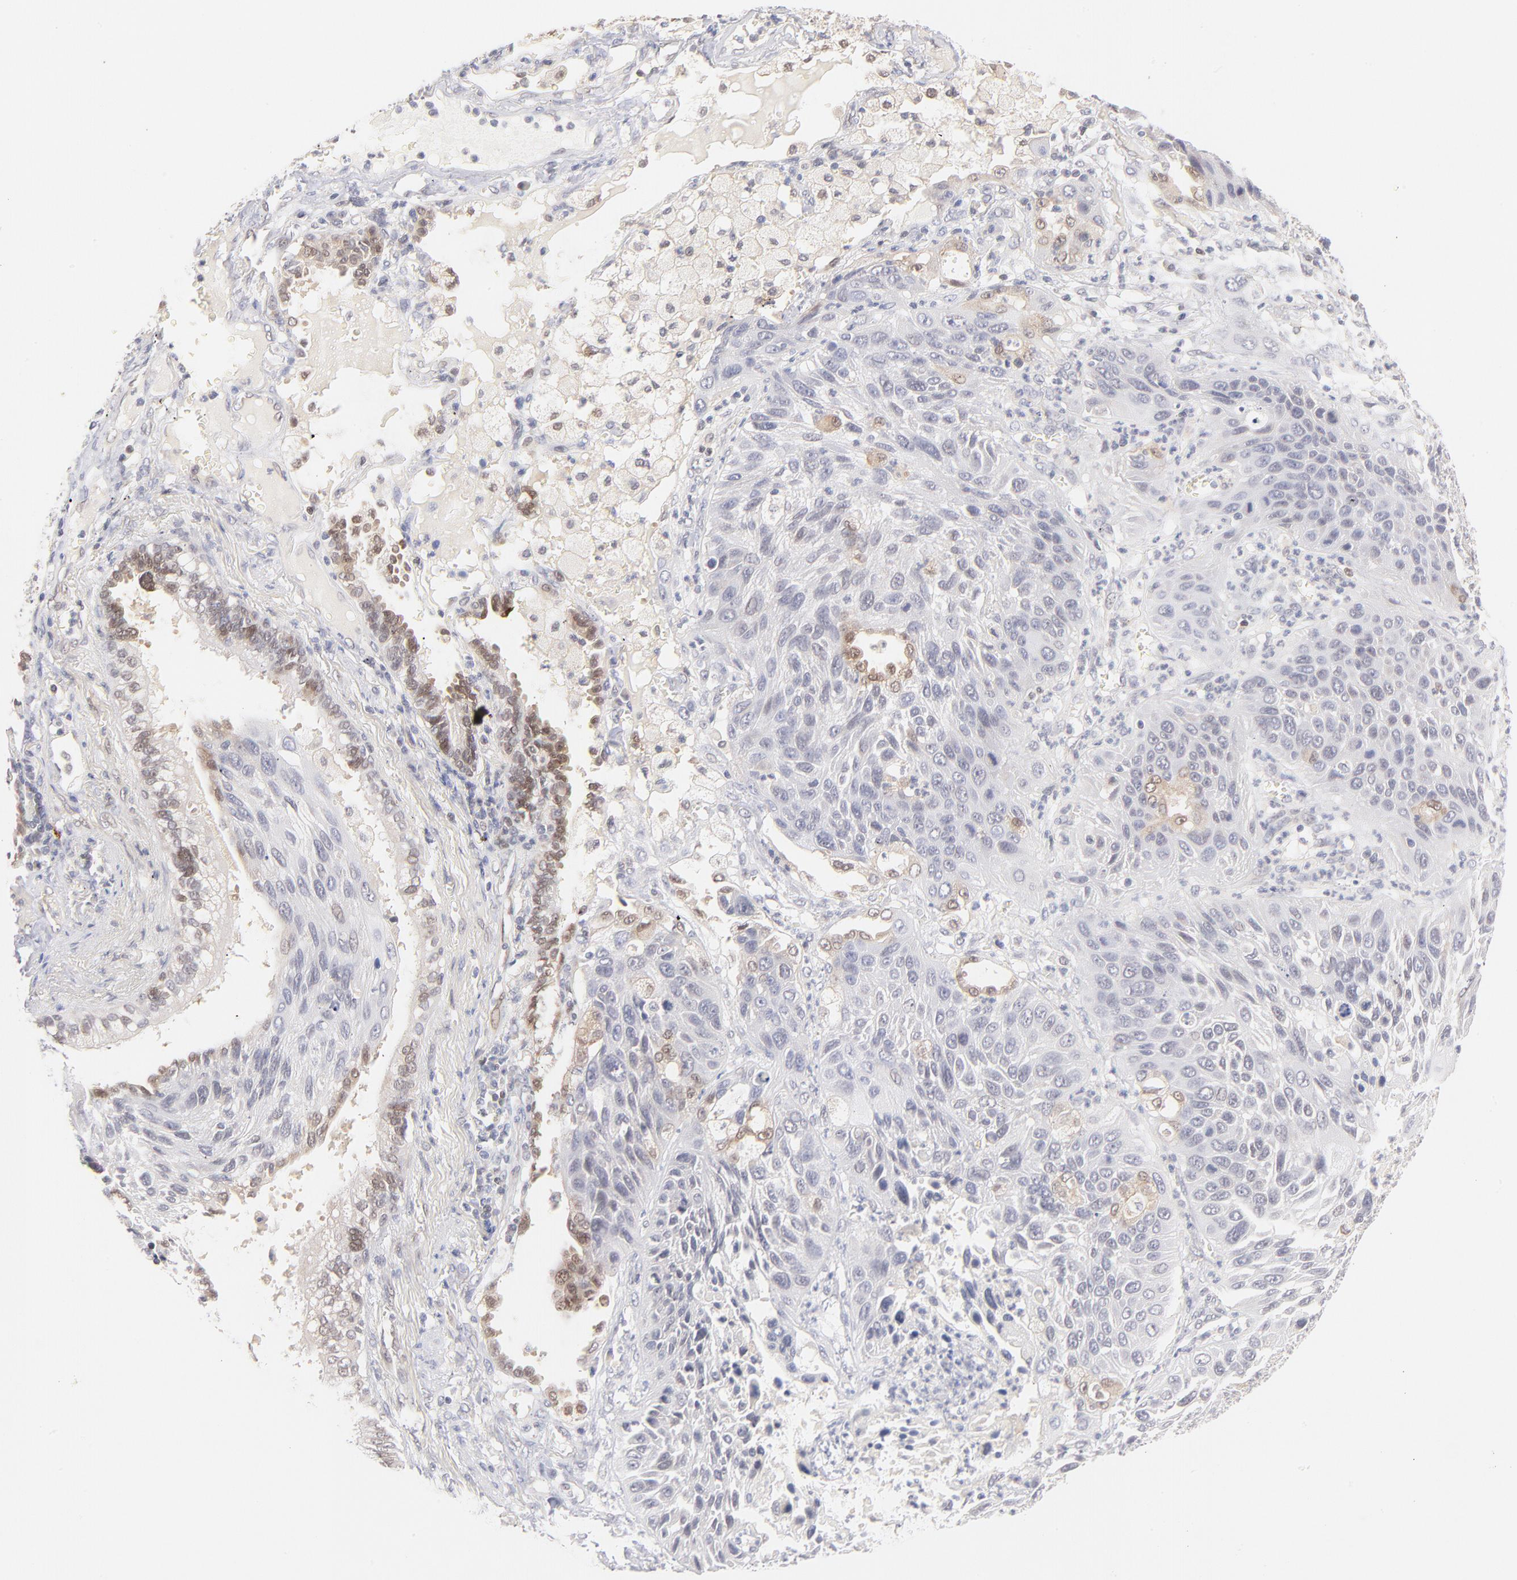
{"staining": {"intensity": "weak", "quantity": "25%-75%", "location": "cytoplasmic/membranous,nuclear"}, "tissue": "lung cancer", "cell_type": "Tumor cells", "image_type": "cancer", "snomed": [{"axis": "morphology", "description": "Squamous cell carcinoma, NOS"}, {"axis": "topography", "description": "Lung"}], "caption": "Immunohistochemistry (IHC) of human lung squamous cell carcinoma reveals low levels of weak cytoplasmic/membranous and nuclear staining in approximately 25%-75% of tumor cells.", "gene": "CASP6", "patient": {"sex": "female", "age": 76}}